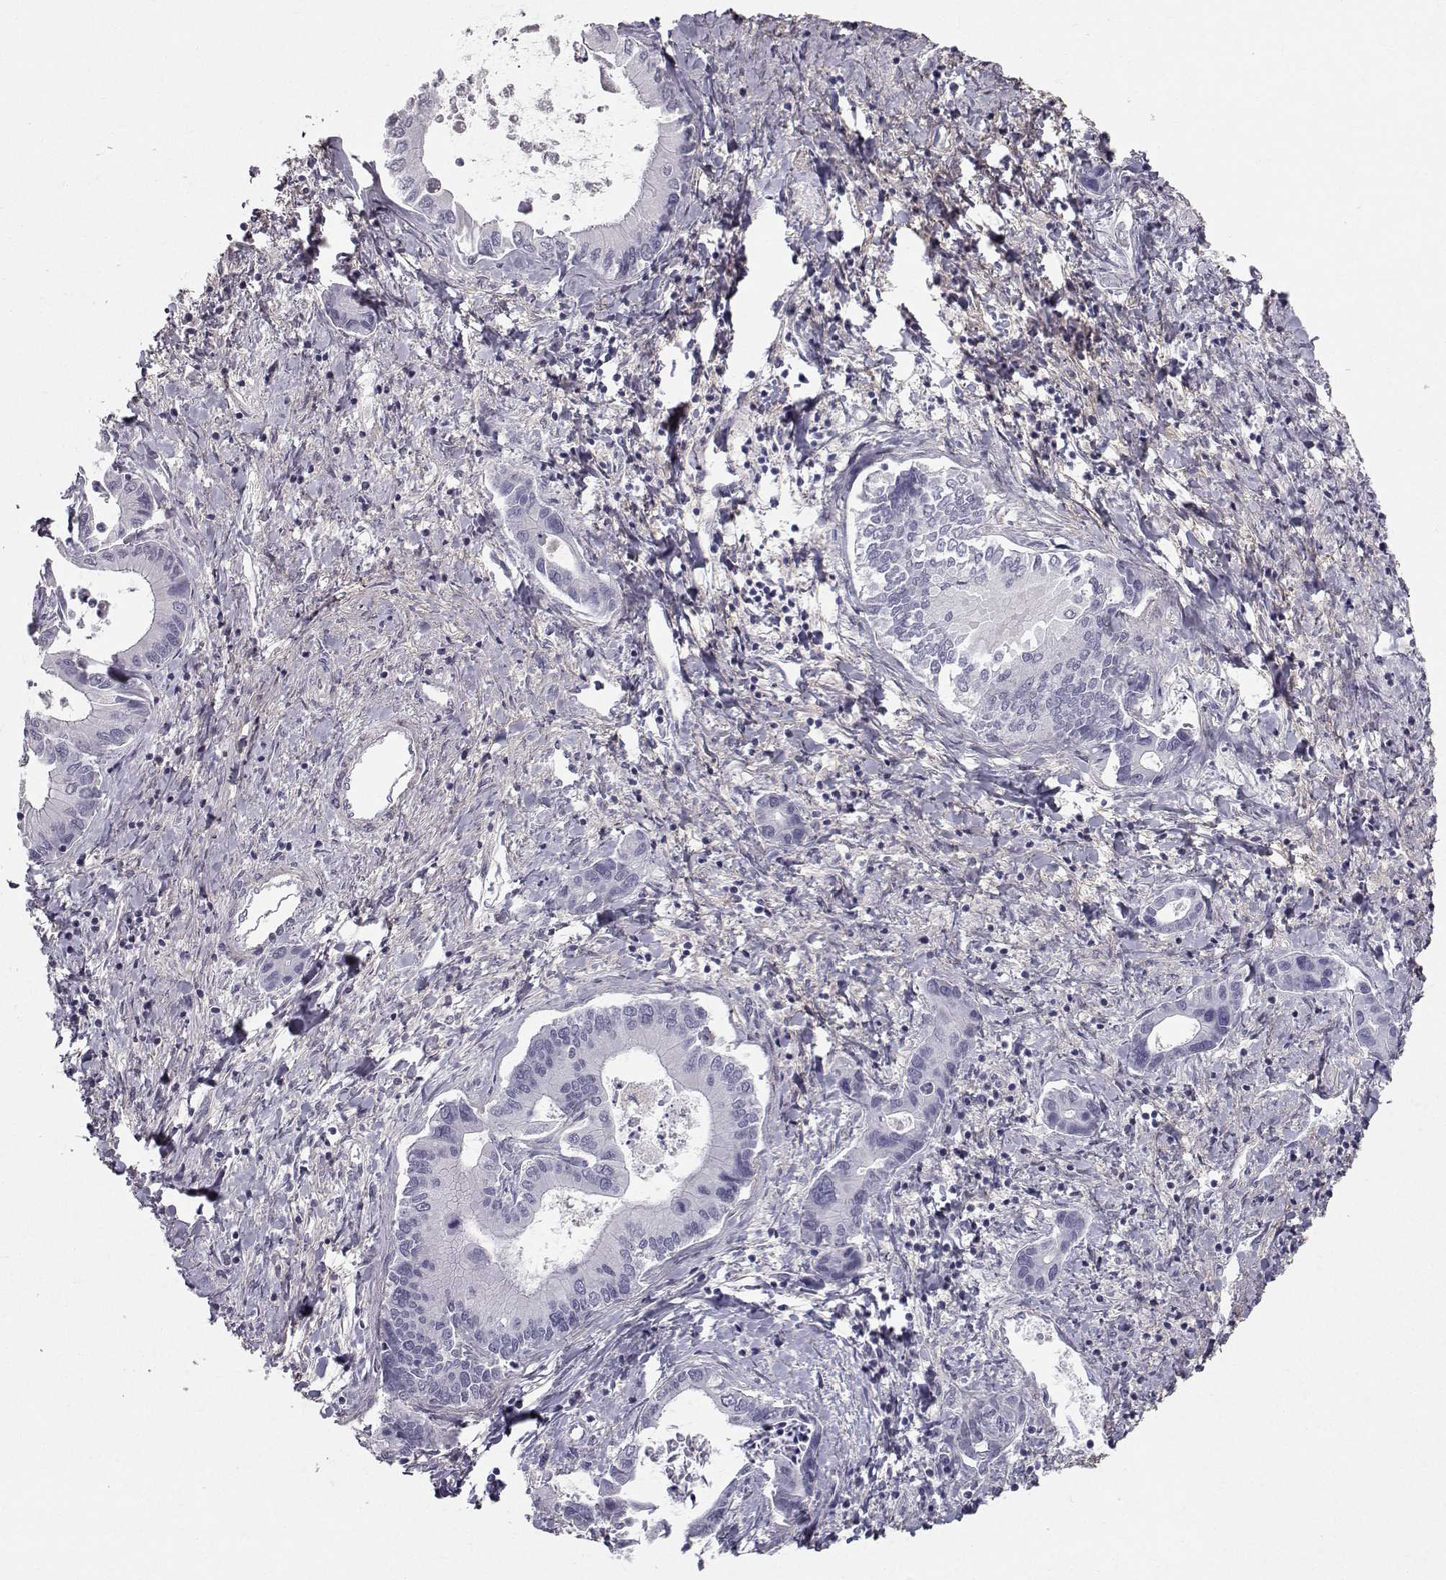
{"staining": {"intensity": "negative", "quantity": "none", "location": "none"}, "tissue": "liver cancer", "cell_type": "Tumor cells", "image_type": "cancer", "snomed": [{"axis": "morphology", "description": "Cholangiocarcinoma"}, {"axis": "topography", "description": "Liver"}], "caption": "Immunohistochemistry (IHC) image of liver cancer (cholangiocarcinoma) stained for a protein (brown), which demonstrates no staining in tumor cells. (Immunohistochemistry (IHC), brightfield microscopy, high magnification).", "gene": "SPDYE4", "patient": {"sex": "male", "age": 66}}